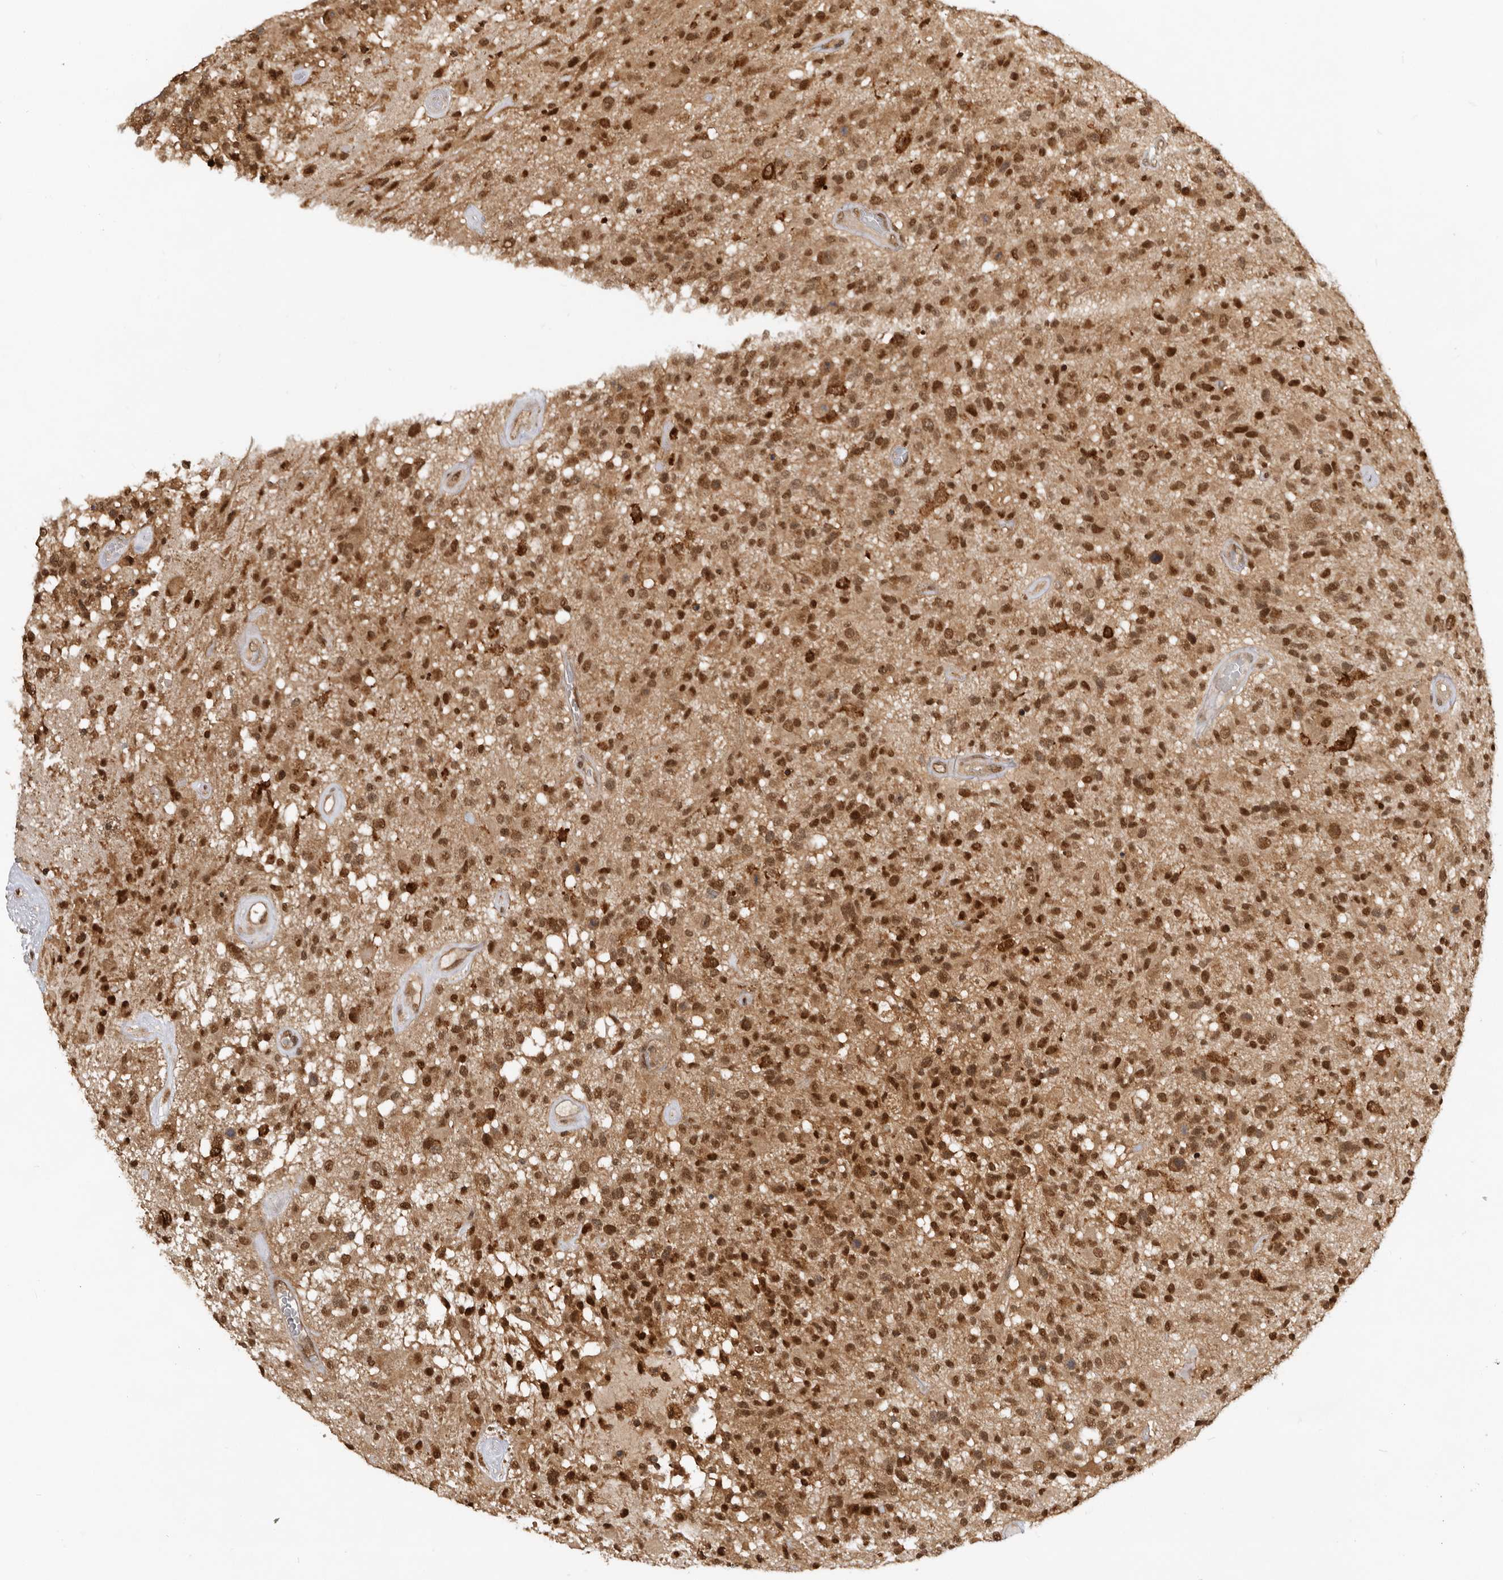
{"staining": {"intensity": "strong", "quantity": ">75%", "location": "cytoplasmic/membranous,nuclear"}, "tissue": "glioma", "cell_type": "Tumor cells", "image_type": "cancer", "snomed": [{"axis": "morphology", "description": "Glioma, malignant, High grade"}, {"axis": "morphology", "description": "Glioblastoma, NOS"}, {"axis": "topography", "description": "Brain"}], "caption": "Tumor cells display high levels of strong cytoplasmic/membranous and nuclear positivity in about >75% of cells in glioma. Ihc stains the protein in brown and the nuclei are stained blue.", "gene": "ADPRS", "patient": {"sex": "male", "age": 60}}